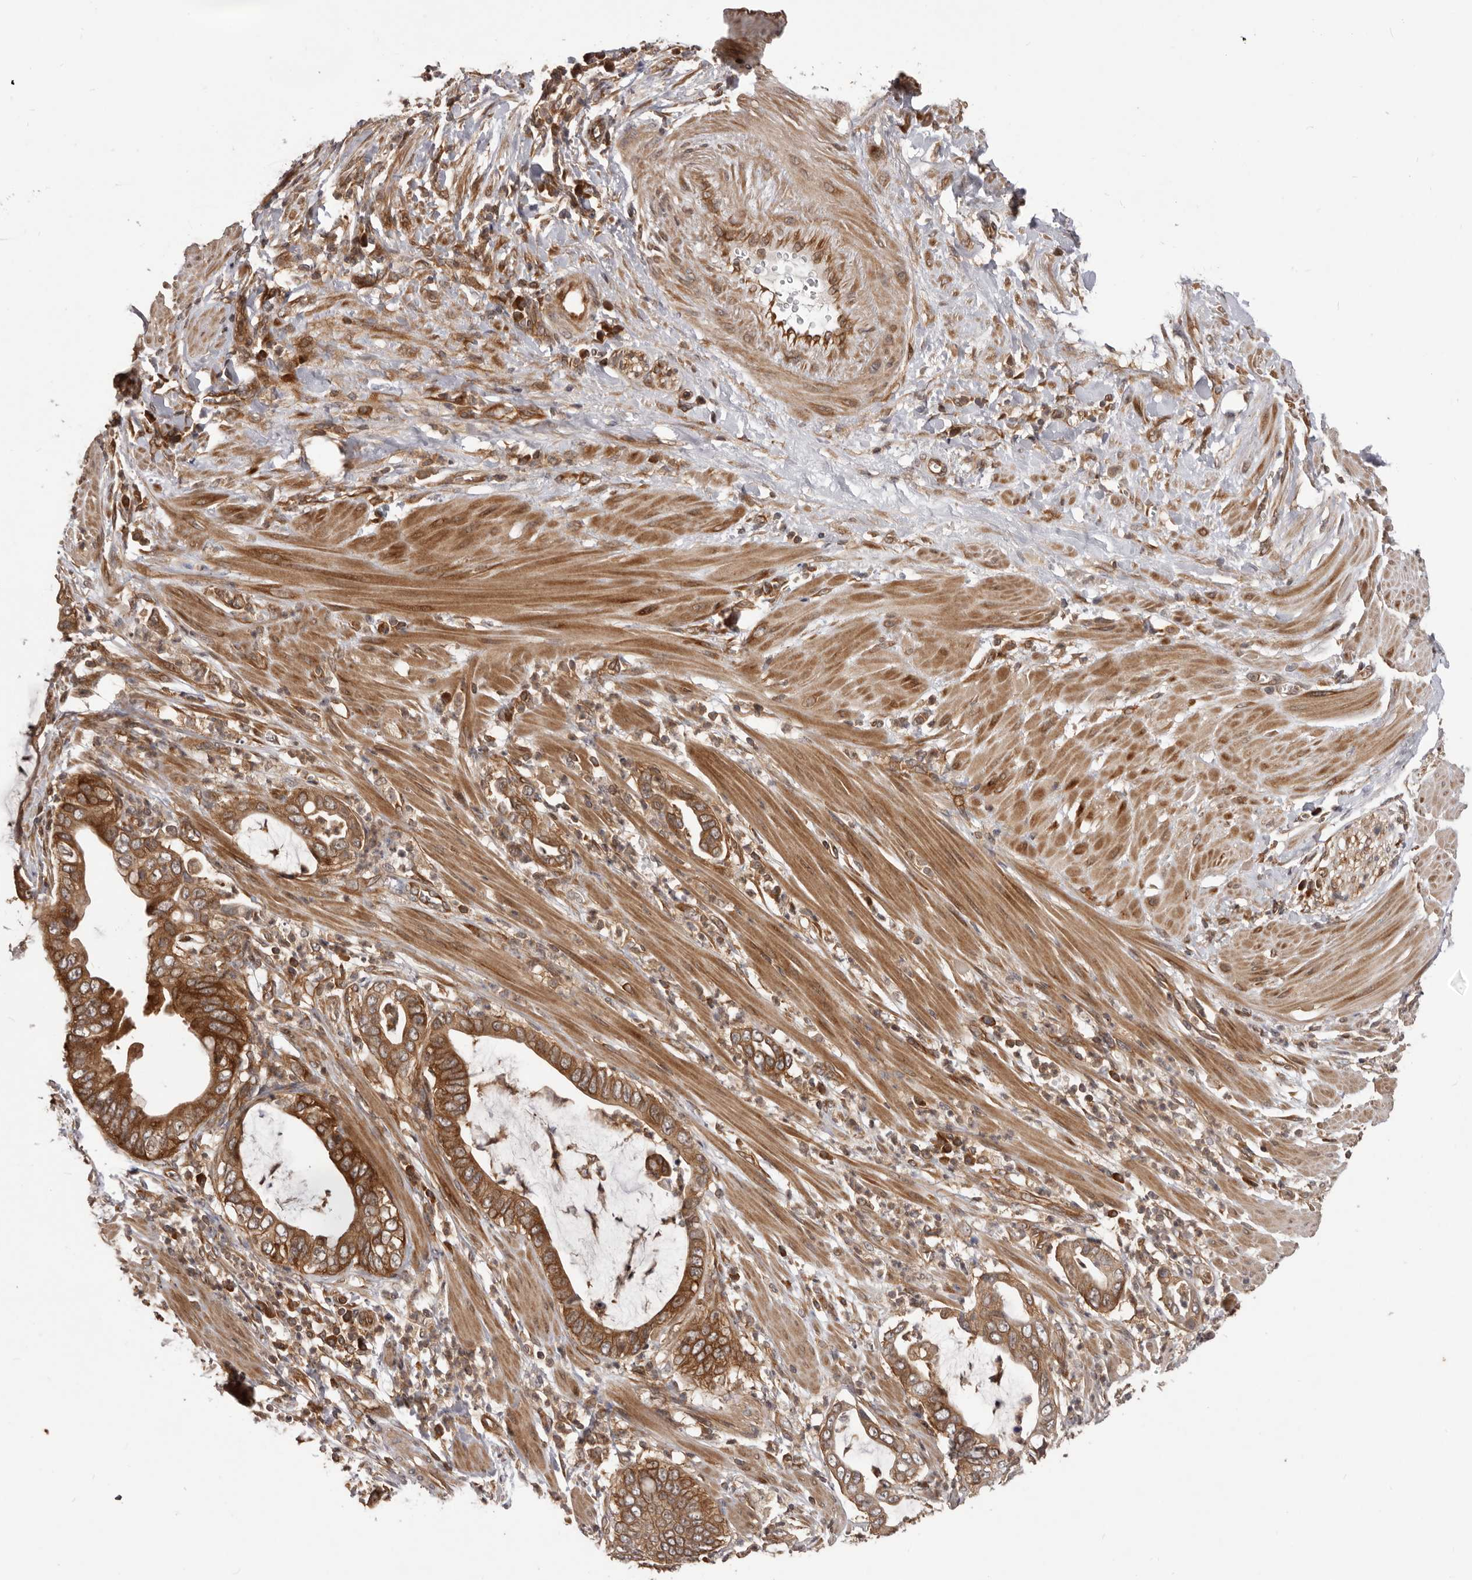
{"staining": {"intensity": "strong", "quantity": ">75%", "location": "cytoplasmic/membranous"}, "tissue": "pancreatic cancer", "cell_type": "Tumor cells", "image_type": "cancer", "snomed": [{"axis": "morphology", "description": "Adenocarcinoma, NOS"}, {"axis": "topography", "description": "Pancreas"}], "caption": "This histopathology image displays IHC staining of adenocarcinoma (pancreatic), with high strong cytoplasmic/membranous expression in approximately >75% of tumor cells.", "gene": "HBS1L", "patient": {"sex": "male", "age": 75}}